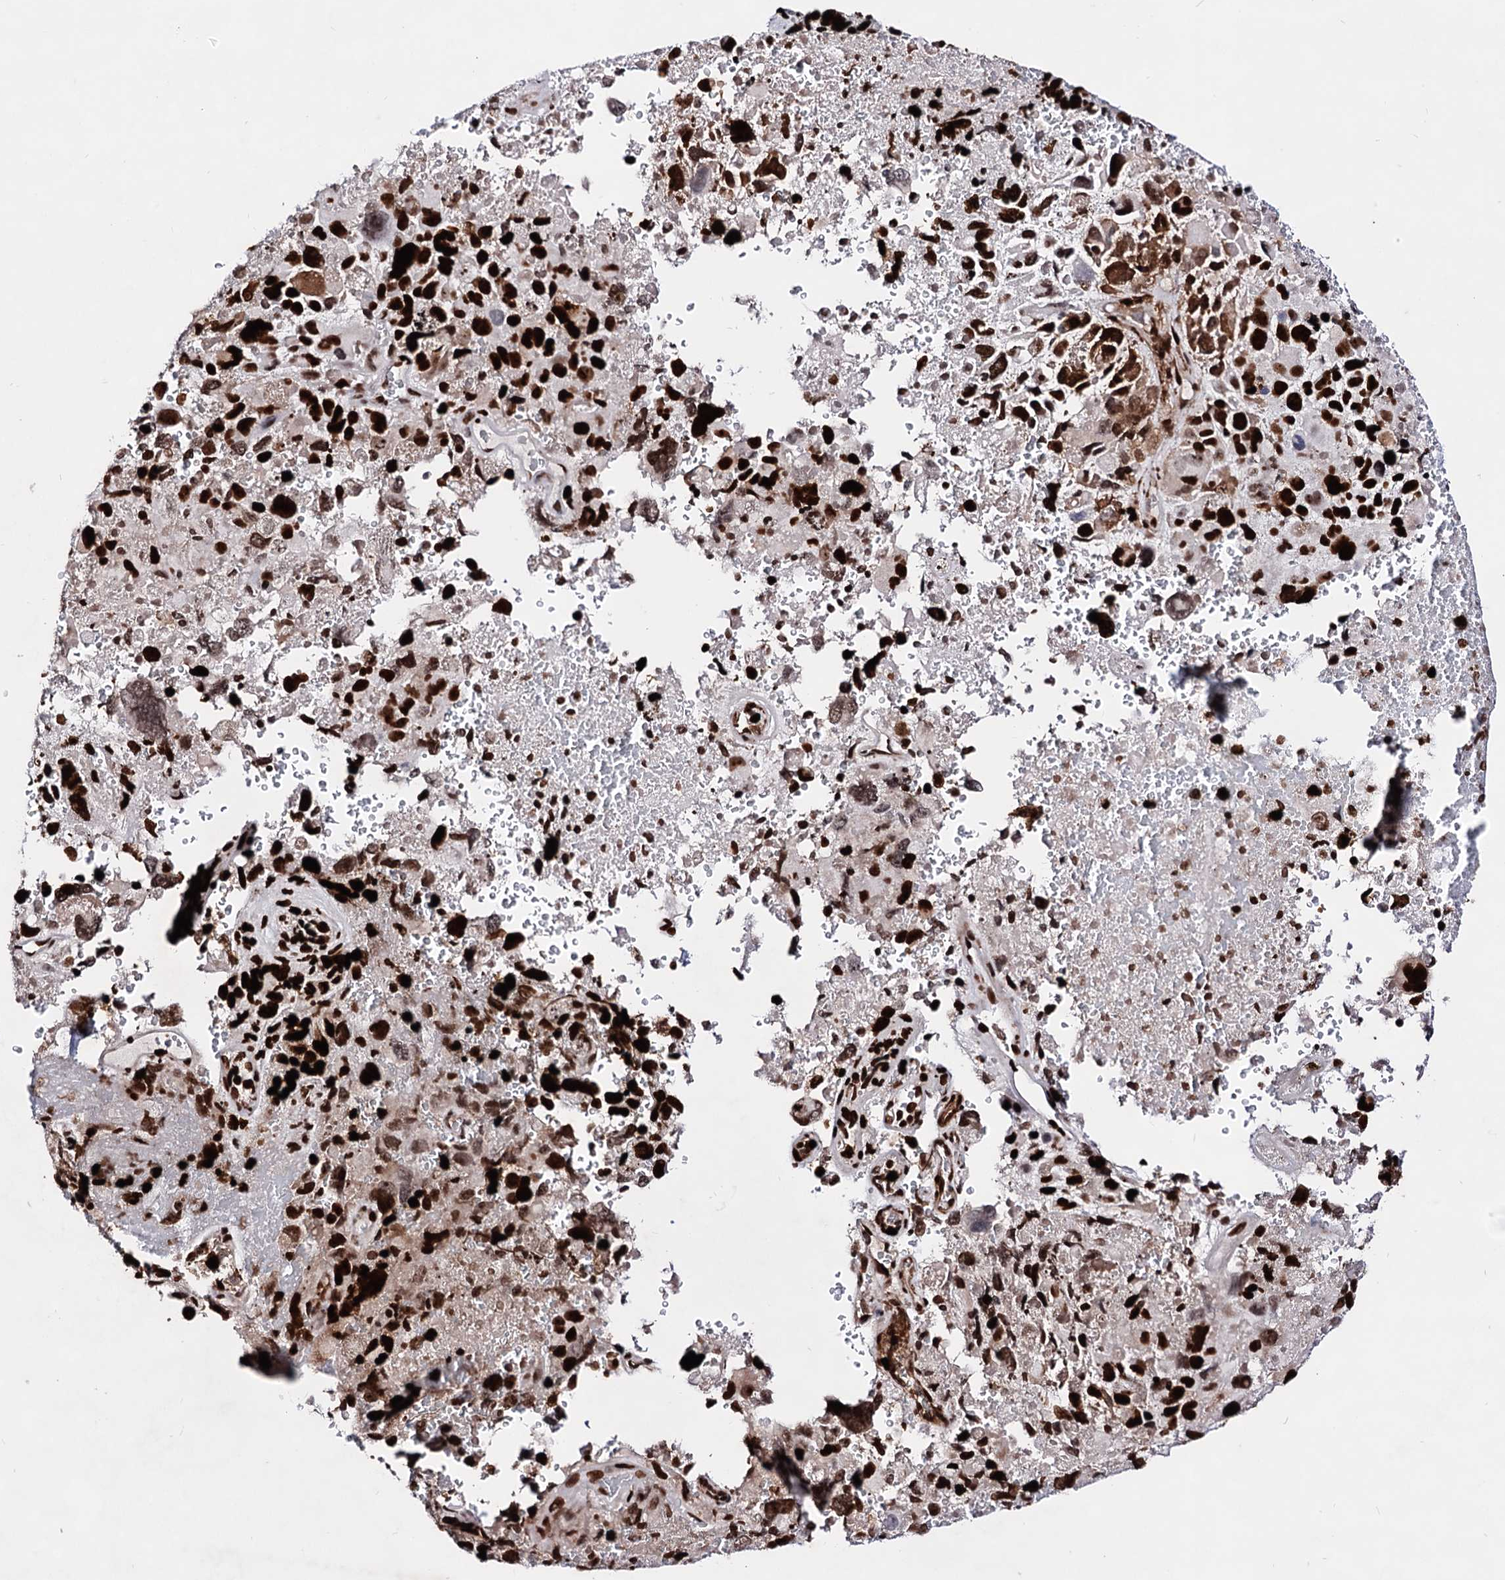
{"staining": {"intensity": "strong", "quantity": ">75%", "location": "nuclear"}, "tissue": "melanoma", "cell_type": "Tumor cells", "image_type": "cancer", "snomed": [{"axis": "morphology", "description": "Malignant melanoma, Metastatic site"}, {"axis": "topography", "description": "Brain"}], "caption": "Immunohistochemistry micrograph of human malignant melanoma (metastatic site) stained for a protein (brown), which reveals high levels of strong nuclear expression in approximately >75% of tumor cells.", "gene": "HMGB2", "patient": {"sex": "female", "age": 53}}